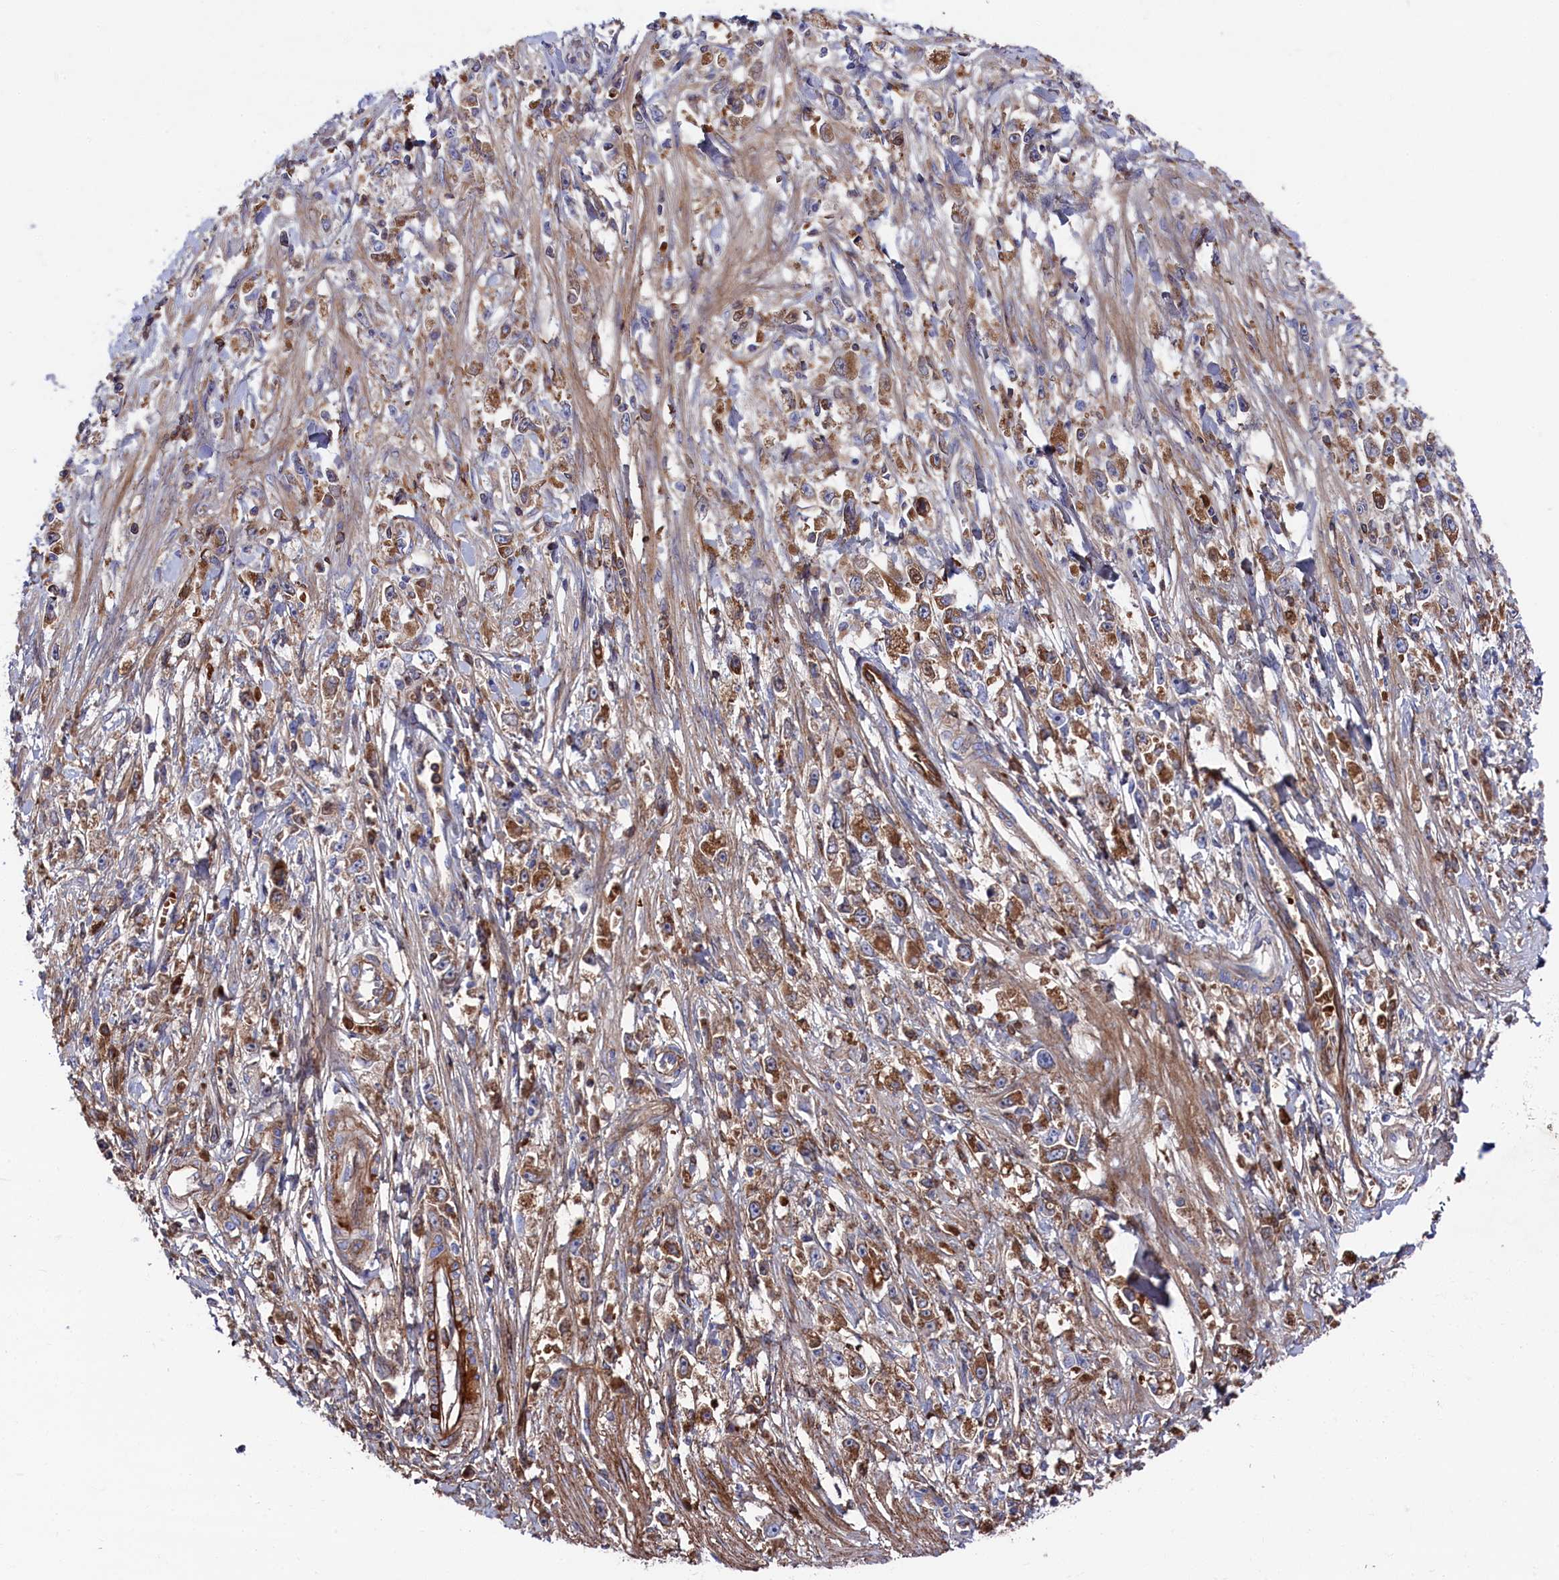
{"staining": {"intensity": "moderate", "quantity": ">75%", "location": "cytoplasmic/membranous"}, "tissue": "stomach cancer", "cell_type": "Tumor cells", "image_type": "cancer", "snomed": [{"axis": "morphology", "description": "Adenocarcinoma, NOS"}, {"axis": "topography", "description": "Stomach"}], "caption": "This micrograph reveals immunohistochemistry (IHC) staining of human stomach adenocarcinoma, with medium moderate cytoplasmic/membranous expression in about >75% of tumor cells.", "gene": "GPR108", "patient": {"sex": "female", "age": 59}}